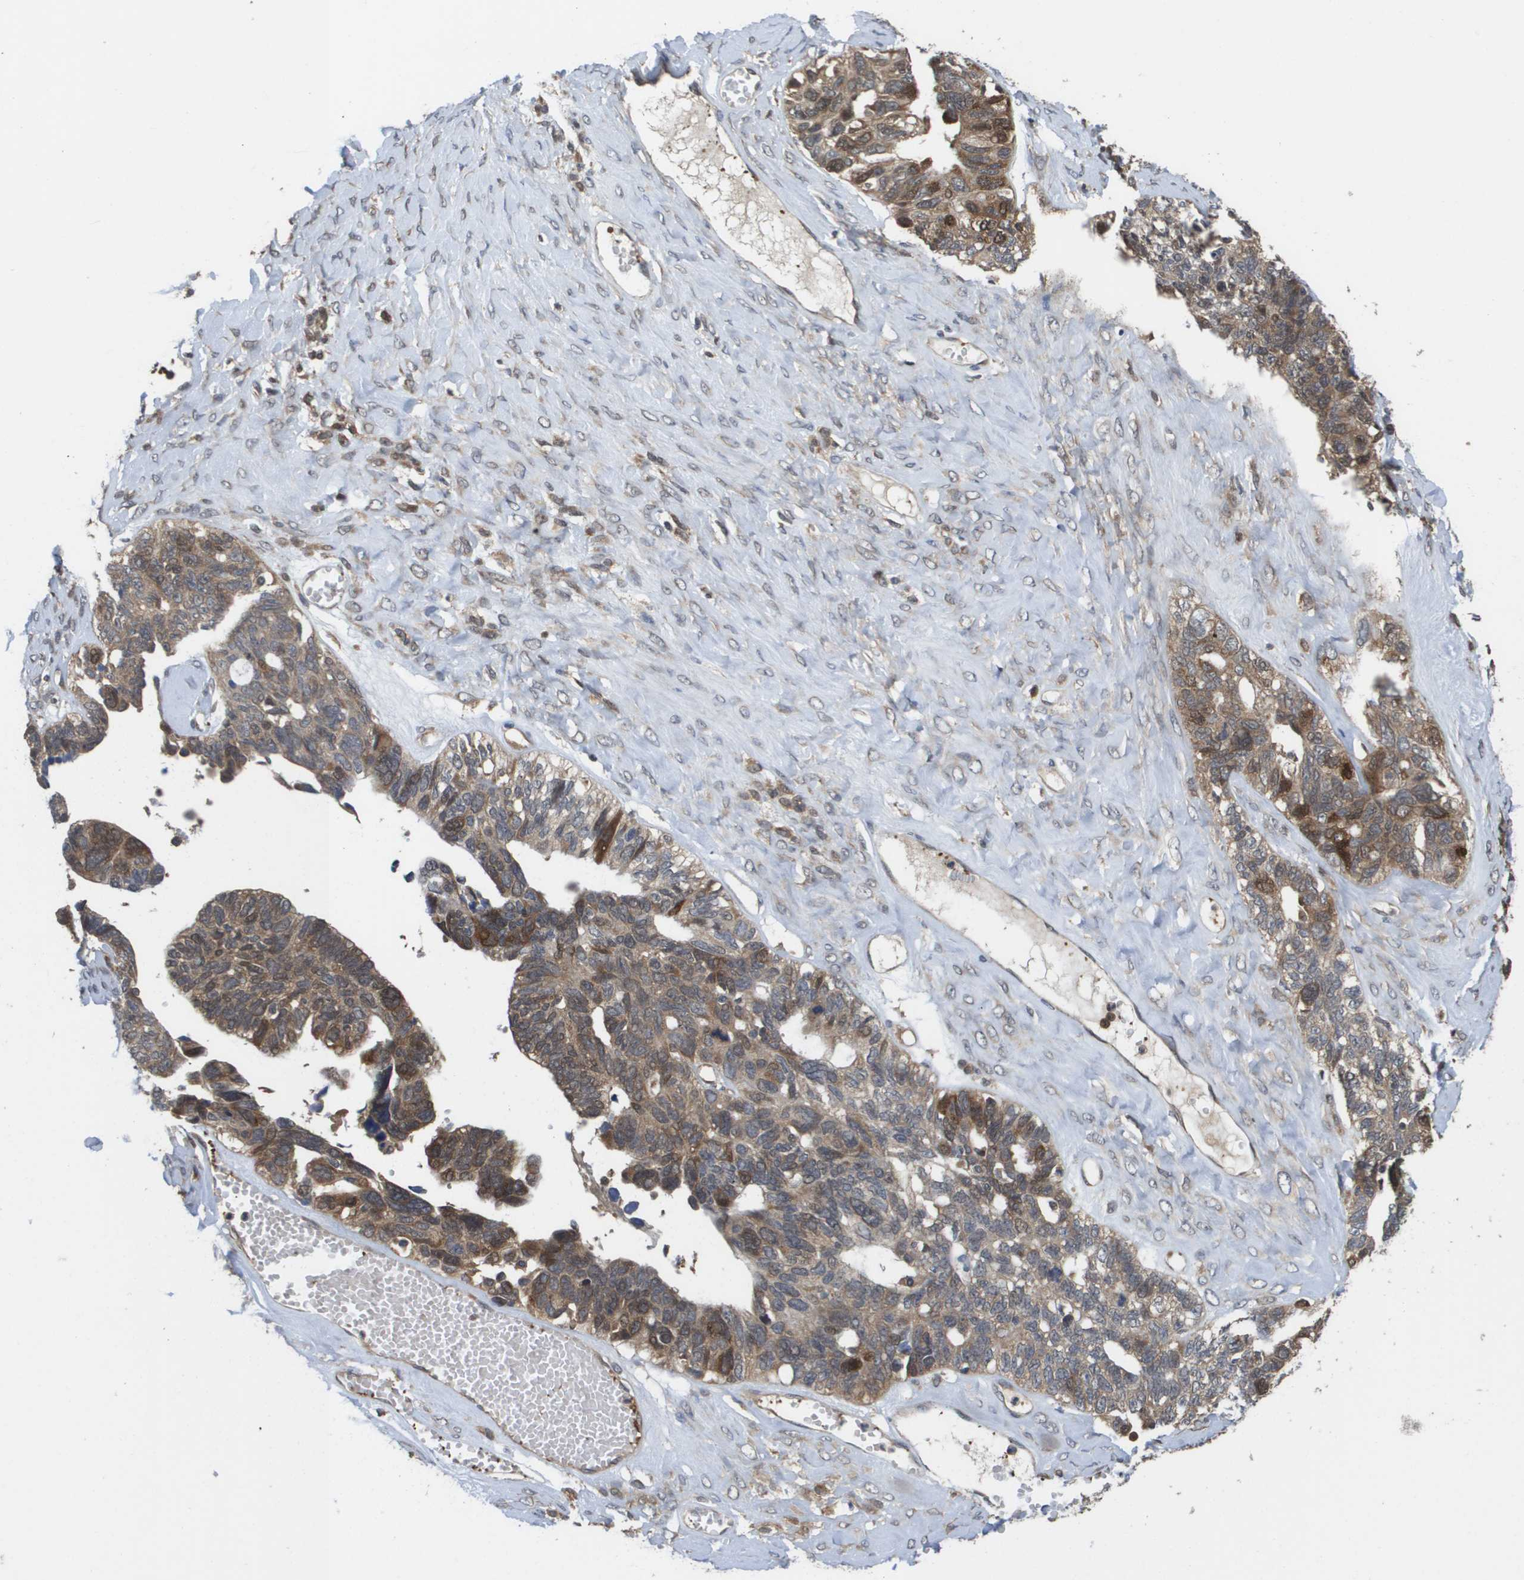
{"staining": {"intensity": "moderate", "quantity": ">75%", "location": "cytoplasmic/membranous"}, "tissue": "ovarian cancer", "cell_type": "Tumor cells", "image_type": "cancer", "snomed": [{"axis": "morphology", "description": "Cystadenocarcinoma, serous, NOS"}, {"axis": "topography", "description": "Ovary"}], "caption": "An immunohistochemistry histopathology image of neoplastic tissue is shown. Protein staining in brown labels moderate cytoplasmic/membranous positivity in serous cystadenocarcinoma (ovarian) within tumor cells.", "gene": "RBM38", "patient": {"sex": "female", "age": 79}}